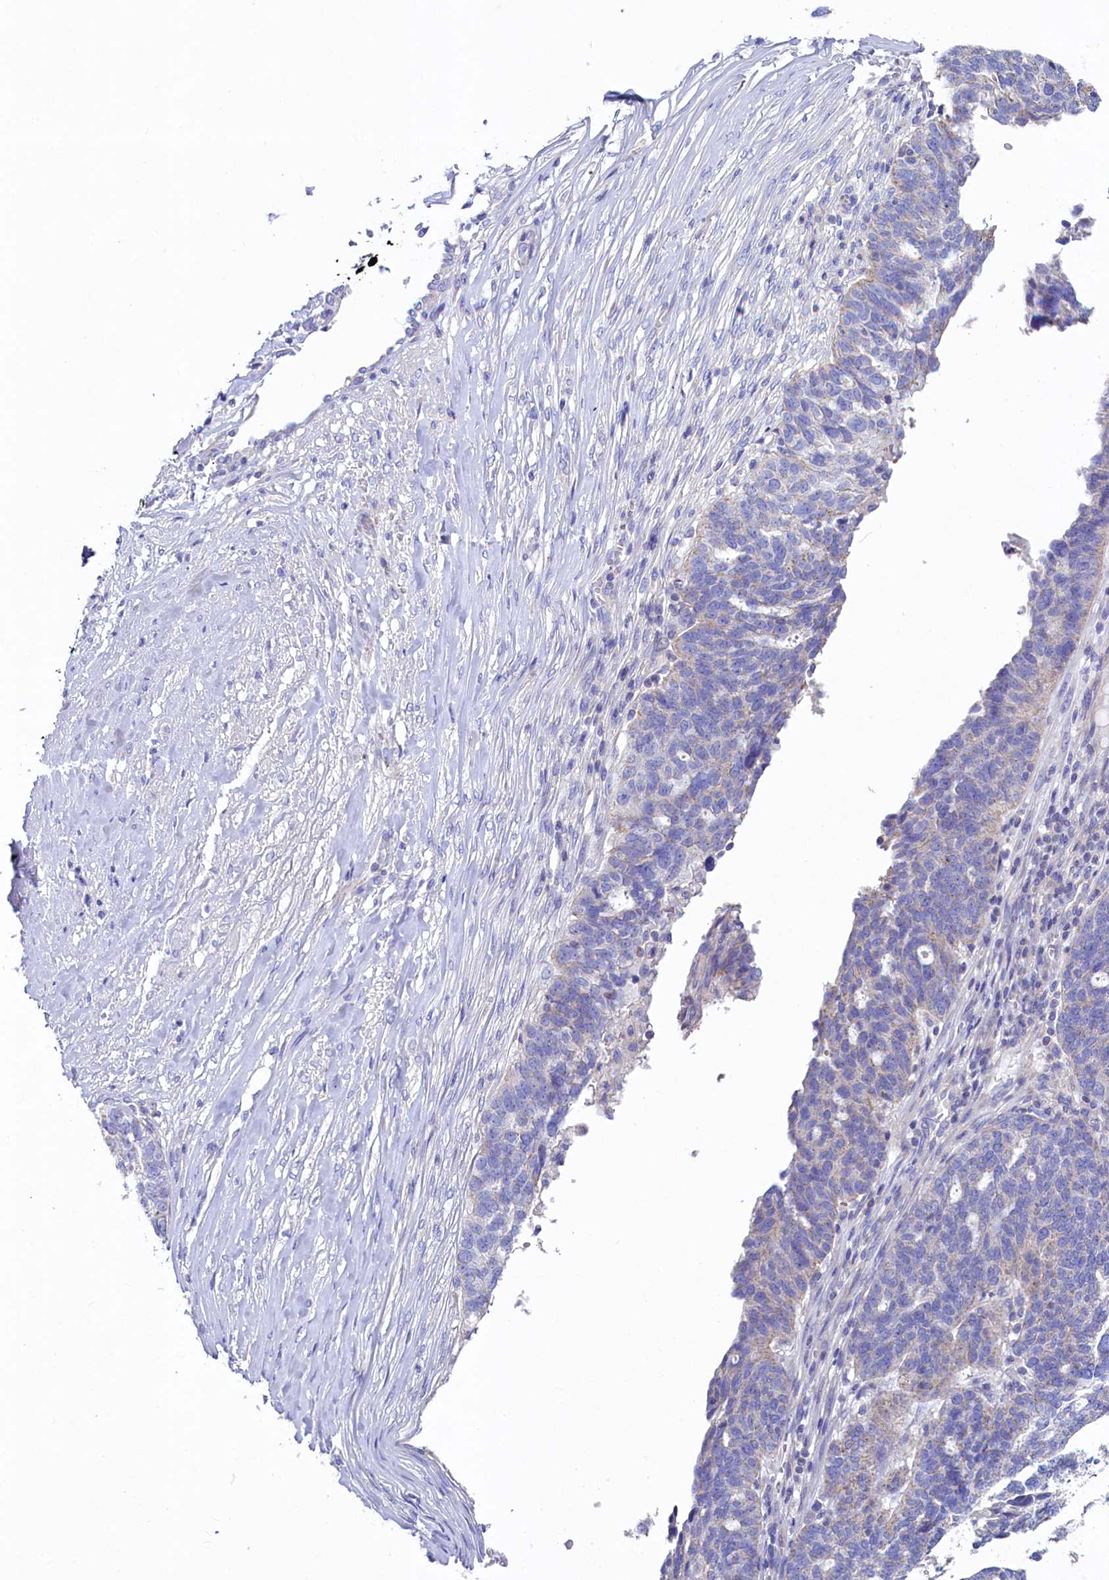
{"staining": {"intensity": "weak", "quantity": "<25%", "location": "cytoplasmic/membranous"}, "tissue": "ovarian cancer", "cell_type": "Tumor cells", "image_type": "cancer", "snomed": [{"axis": "morphology", "description": "Cystadenocarcinoma, serous, NOS"}, {"axis": "topography", "description": "Ovary"}], "caption": "The micrograph shows no significant staining in tumor cells of ovarian cancer (serous cystadenocarcinoma).", "gene": "VPS26B", "patient": {"sex": "female", "age": 59}}